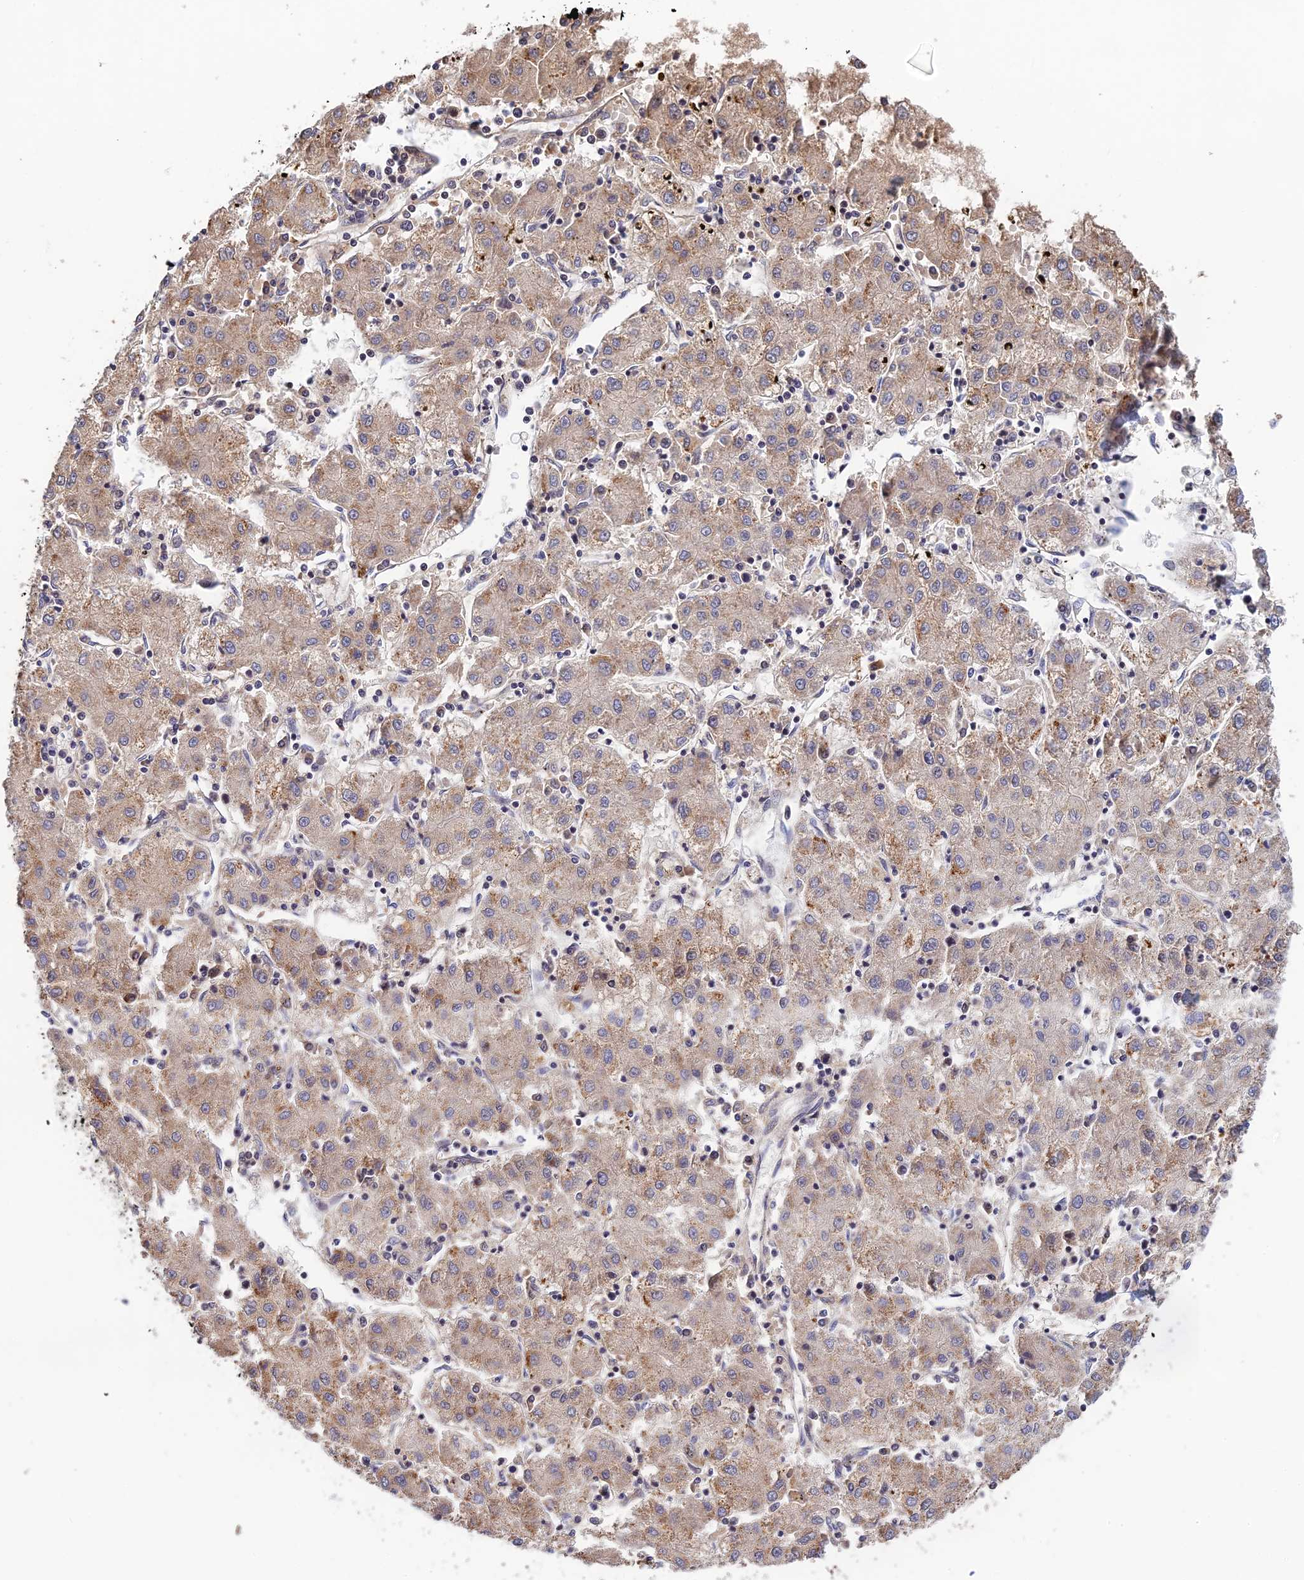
{"staining": {"intensity": "moderate", "quantity": "<25%", "location": "cytoplasmic/membranous"}, "tissue": "liver cancer", "cell_type": "Tumor cells", "image_type": "cancer", "snomed": [{"axis": "morphology", "description": "Carcinoma, Hepatocellular, NOS"}, {"axis": "topography", "description": "Liver"}], "caption": "About <25% of tumor cells in human hepatocellular carcinoma (liver) display moderate cytoplasmic/membranous protein expression as visualized by brown immunohistochemical staining.", "gene": "CWH43", "patient": {"sex": "male", "age": 72}}